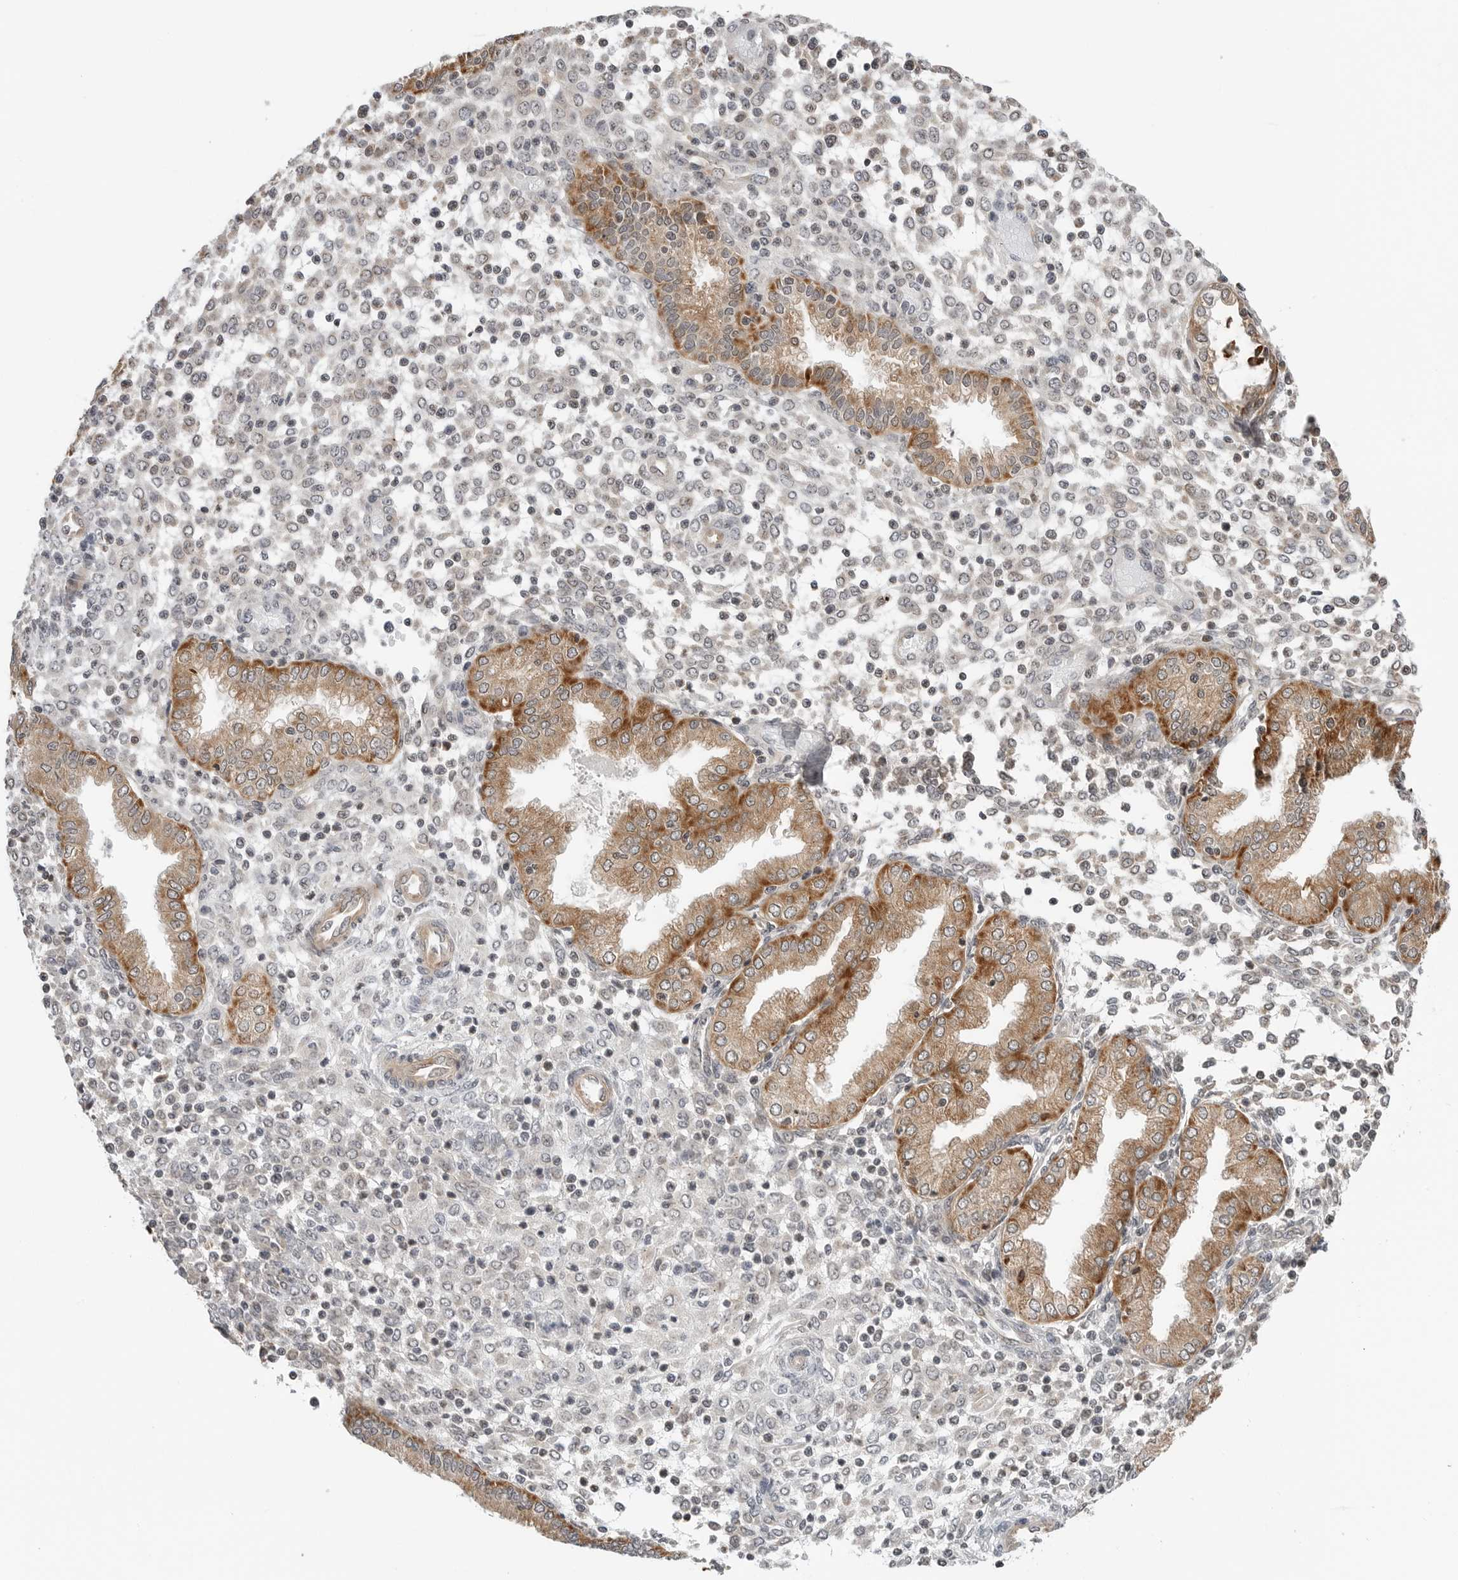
{"staining": {"intensity": "negative", "quantity": "none", "location": "none"}, "tissue": "endometrium", "cell_type": "Cells in endometrial stroma", "image_type": "normal", "snomed": [{"axis": "morphology", "description": "Normal tissue, NOS"}, {"axis": "topography", "description": "Endometrium"}], "caption": "This is an immunohistochemistry (IHC) micrograph of benign endometrium. There is no positivity in cells in endometrial stroma.", "gene": "PEX2", "patient": {"sex": "female", "age": 53}}